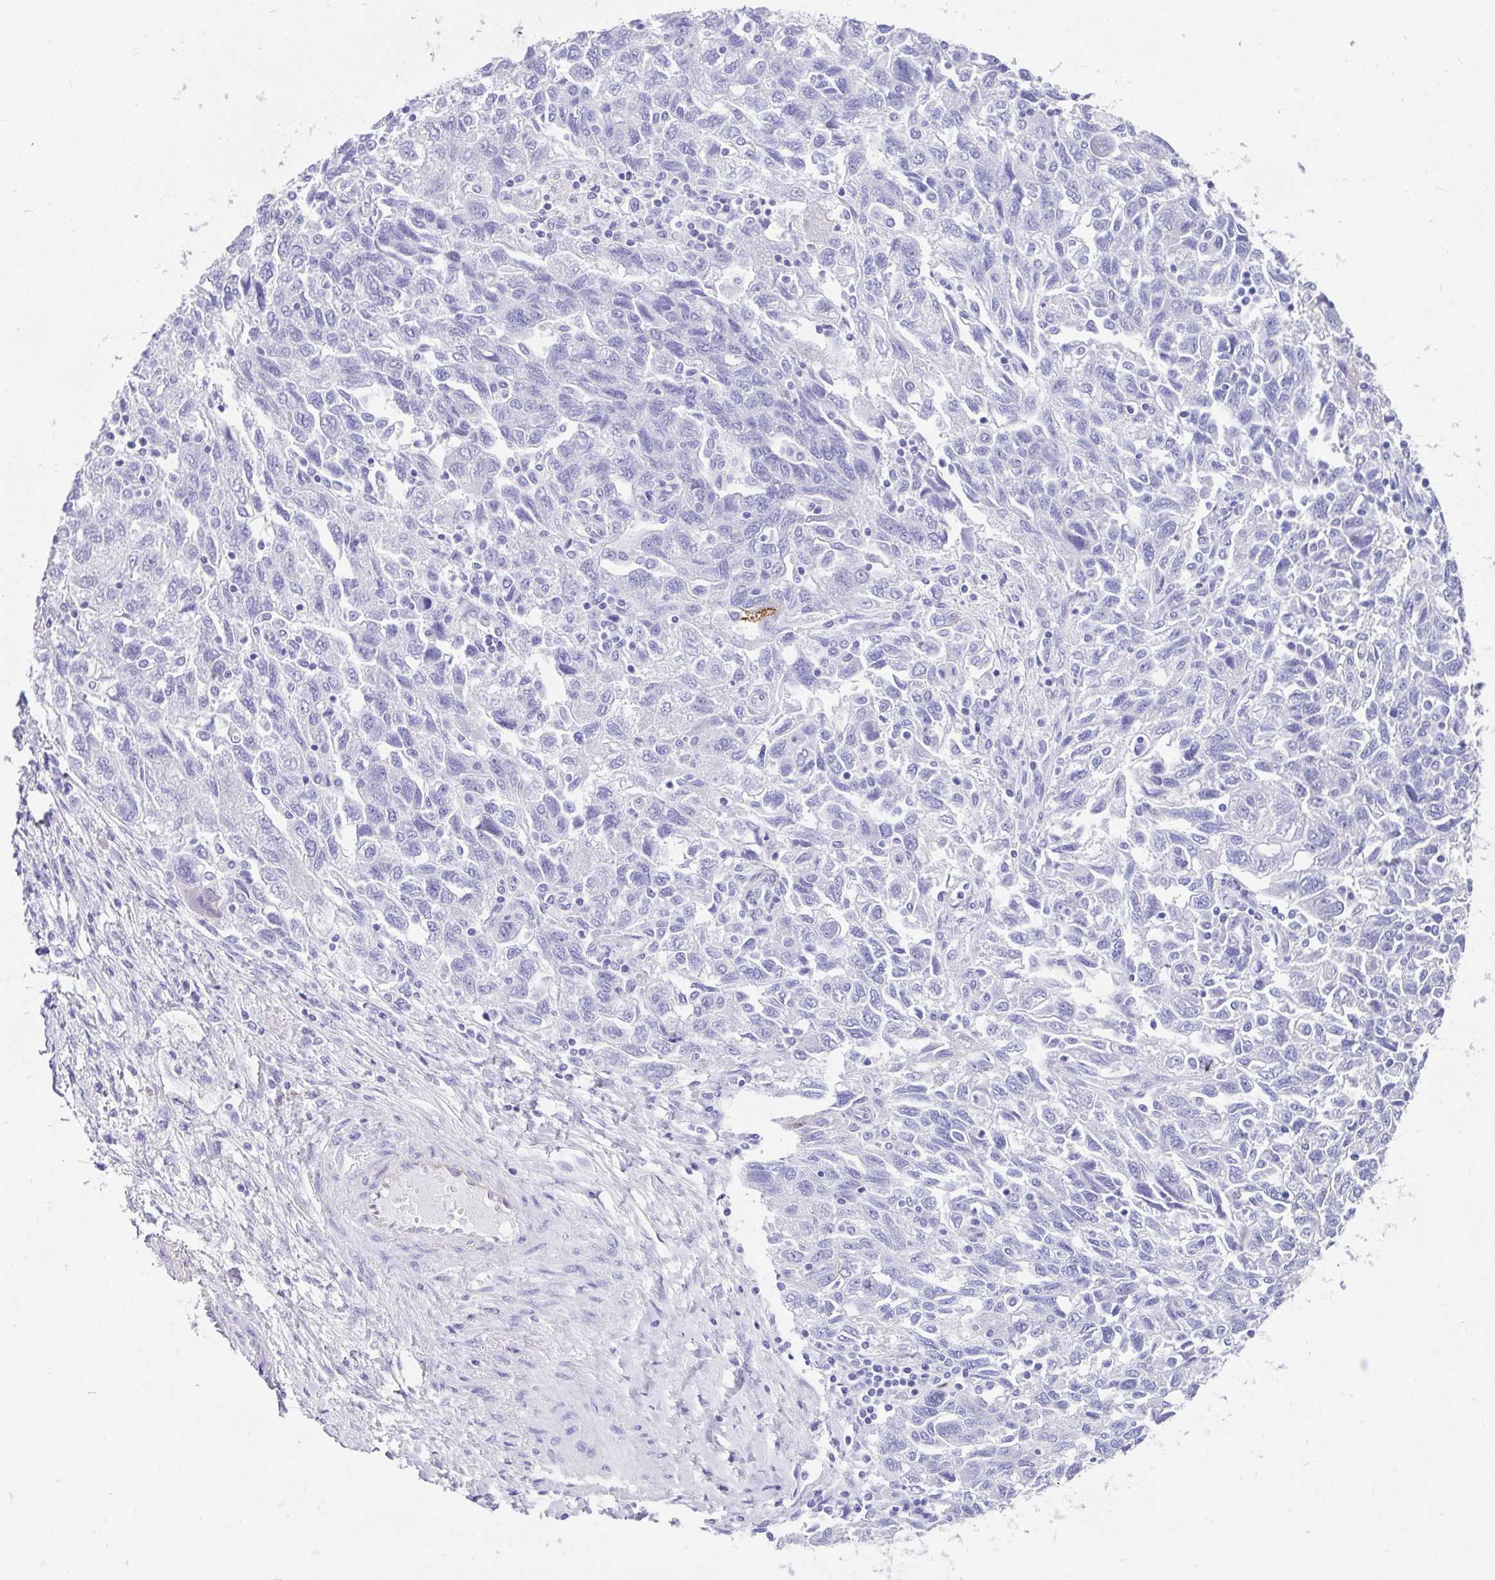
{"staining": {"intensity": "negative", "quantity": "none", "location": "none"}, "tissue": "ovarian cancer", "cell_type": "Tumor cells", "image_type": "cancer", "snomed": [{"axis": "morphology", "description": "Carcinoma, NOS"}, {"axis": "morphology", "description": "Cystadenocarcinoma, serous, NOS"}, {"axis": "topography", "description": "Ovary"}], "caption": "Immunohistochemistry photomicrograph of neoplastic tissue: carcinoma (ovarian) stained with DAB reveals no significant protein staining in tumor cells.", "gene": "FAM107A", "patient": {"sex": "female", "age": 69}}